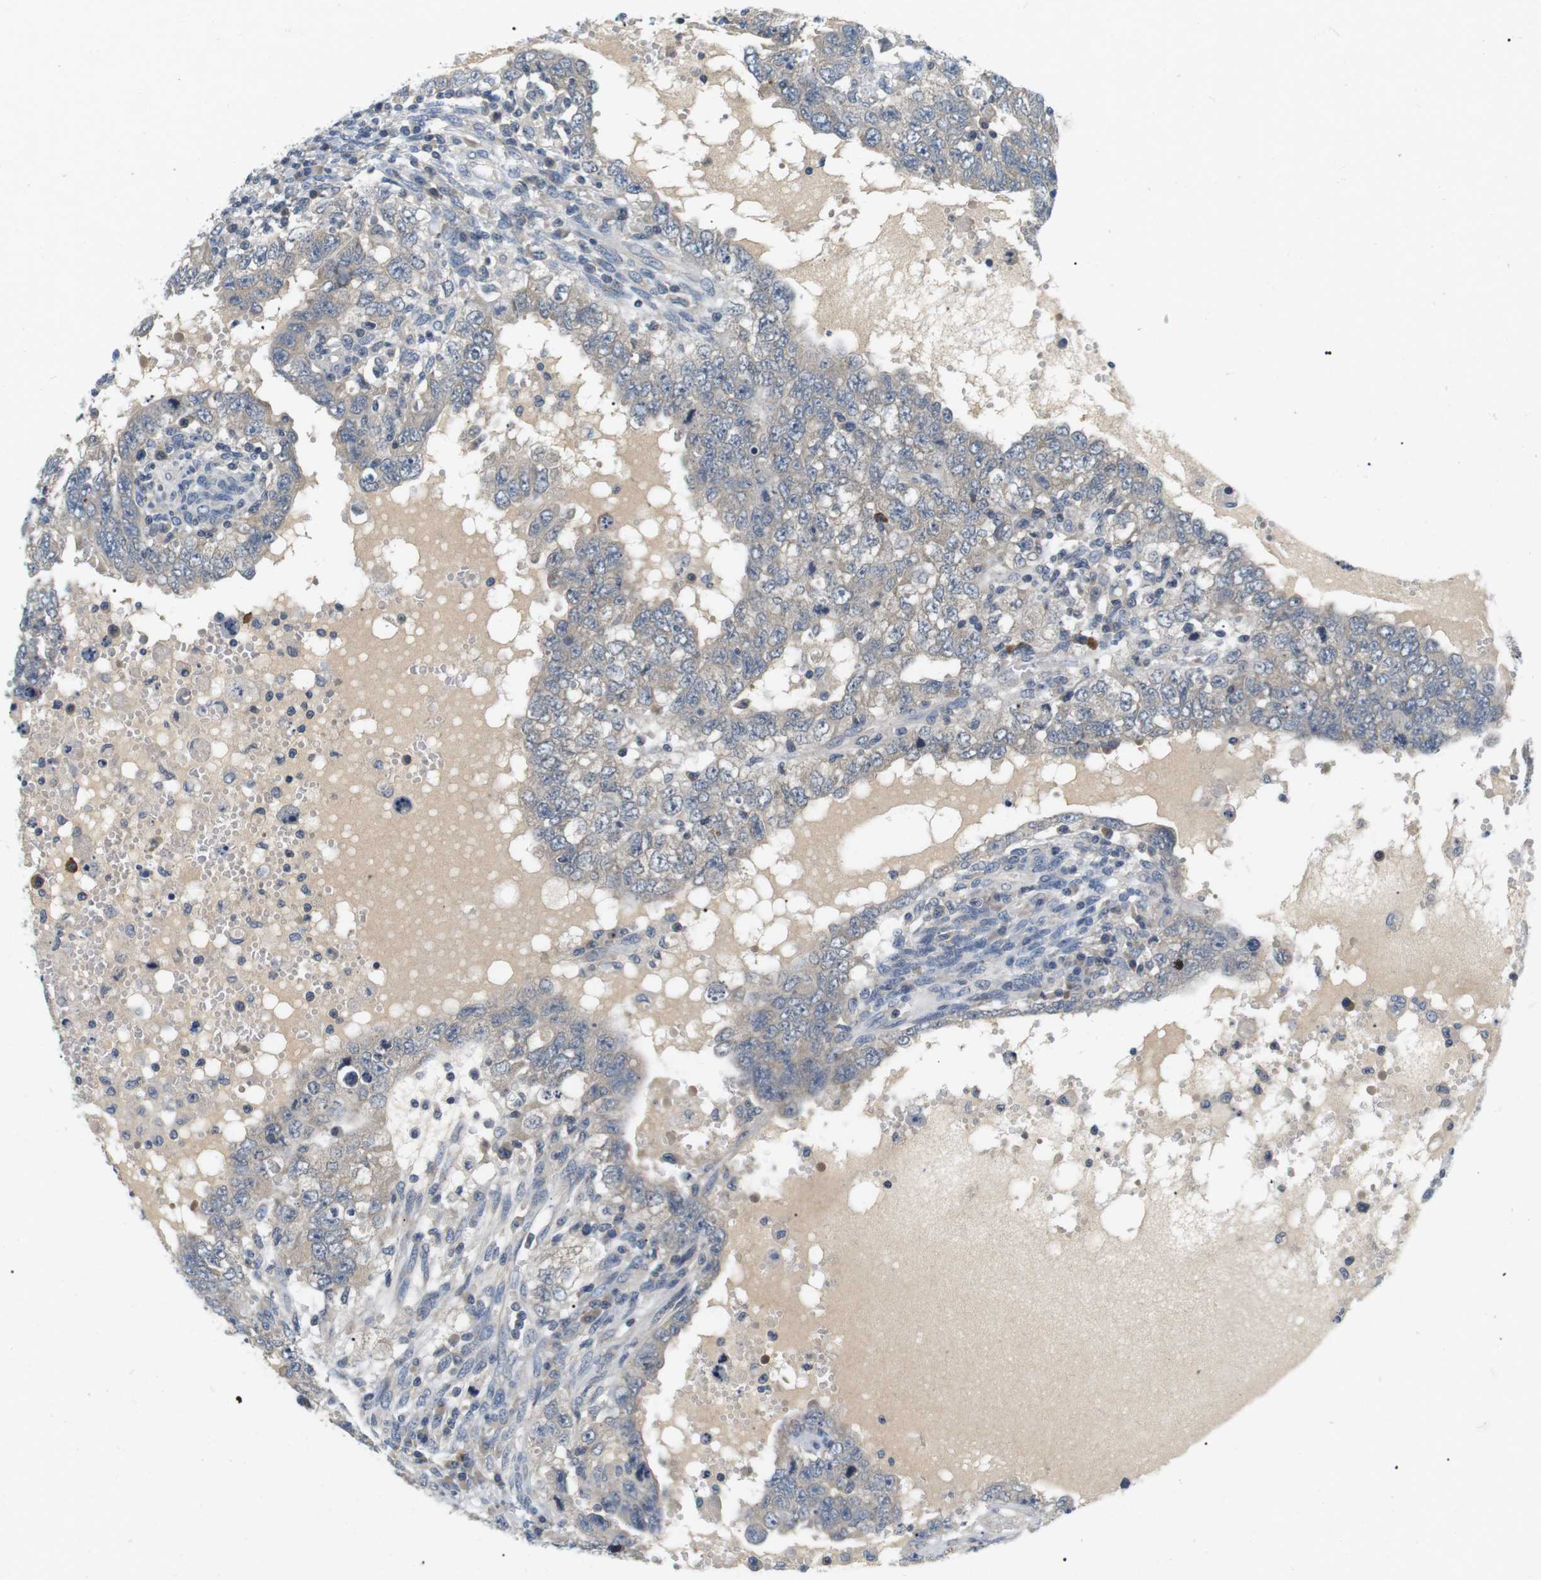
{"staining": {"intensity": "negative", "quantity": "none", "location": "none"}, "tissue": "testis cancer", "cell_type": "Tumor cells", "image_type": "cancer", "snomed": [{"axis": "morphology", "description": "Carcinoma, Embryonal, NOS"}, {"axis": "topography", "description": "Testis"}], "caption": "Immunohistochemistry image of neoplastic tissue: human testis cancer (embryonal carcinoma) stained with DAB (3,3'-diaminobenzidine) exhibits no significant protein expression in tumor cells.", "gene": "EVA1C", "patient": {"sex": "male", "age": 26}}